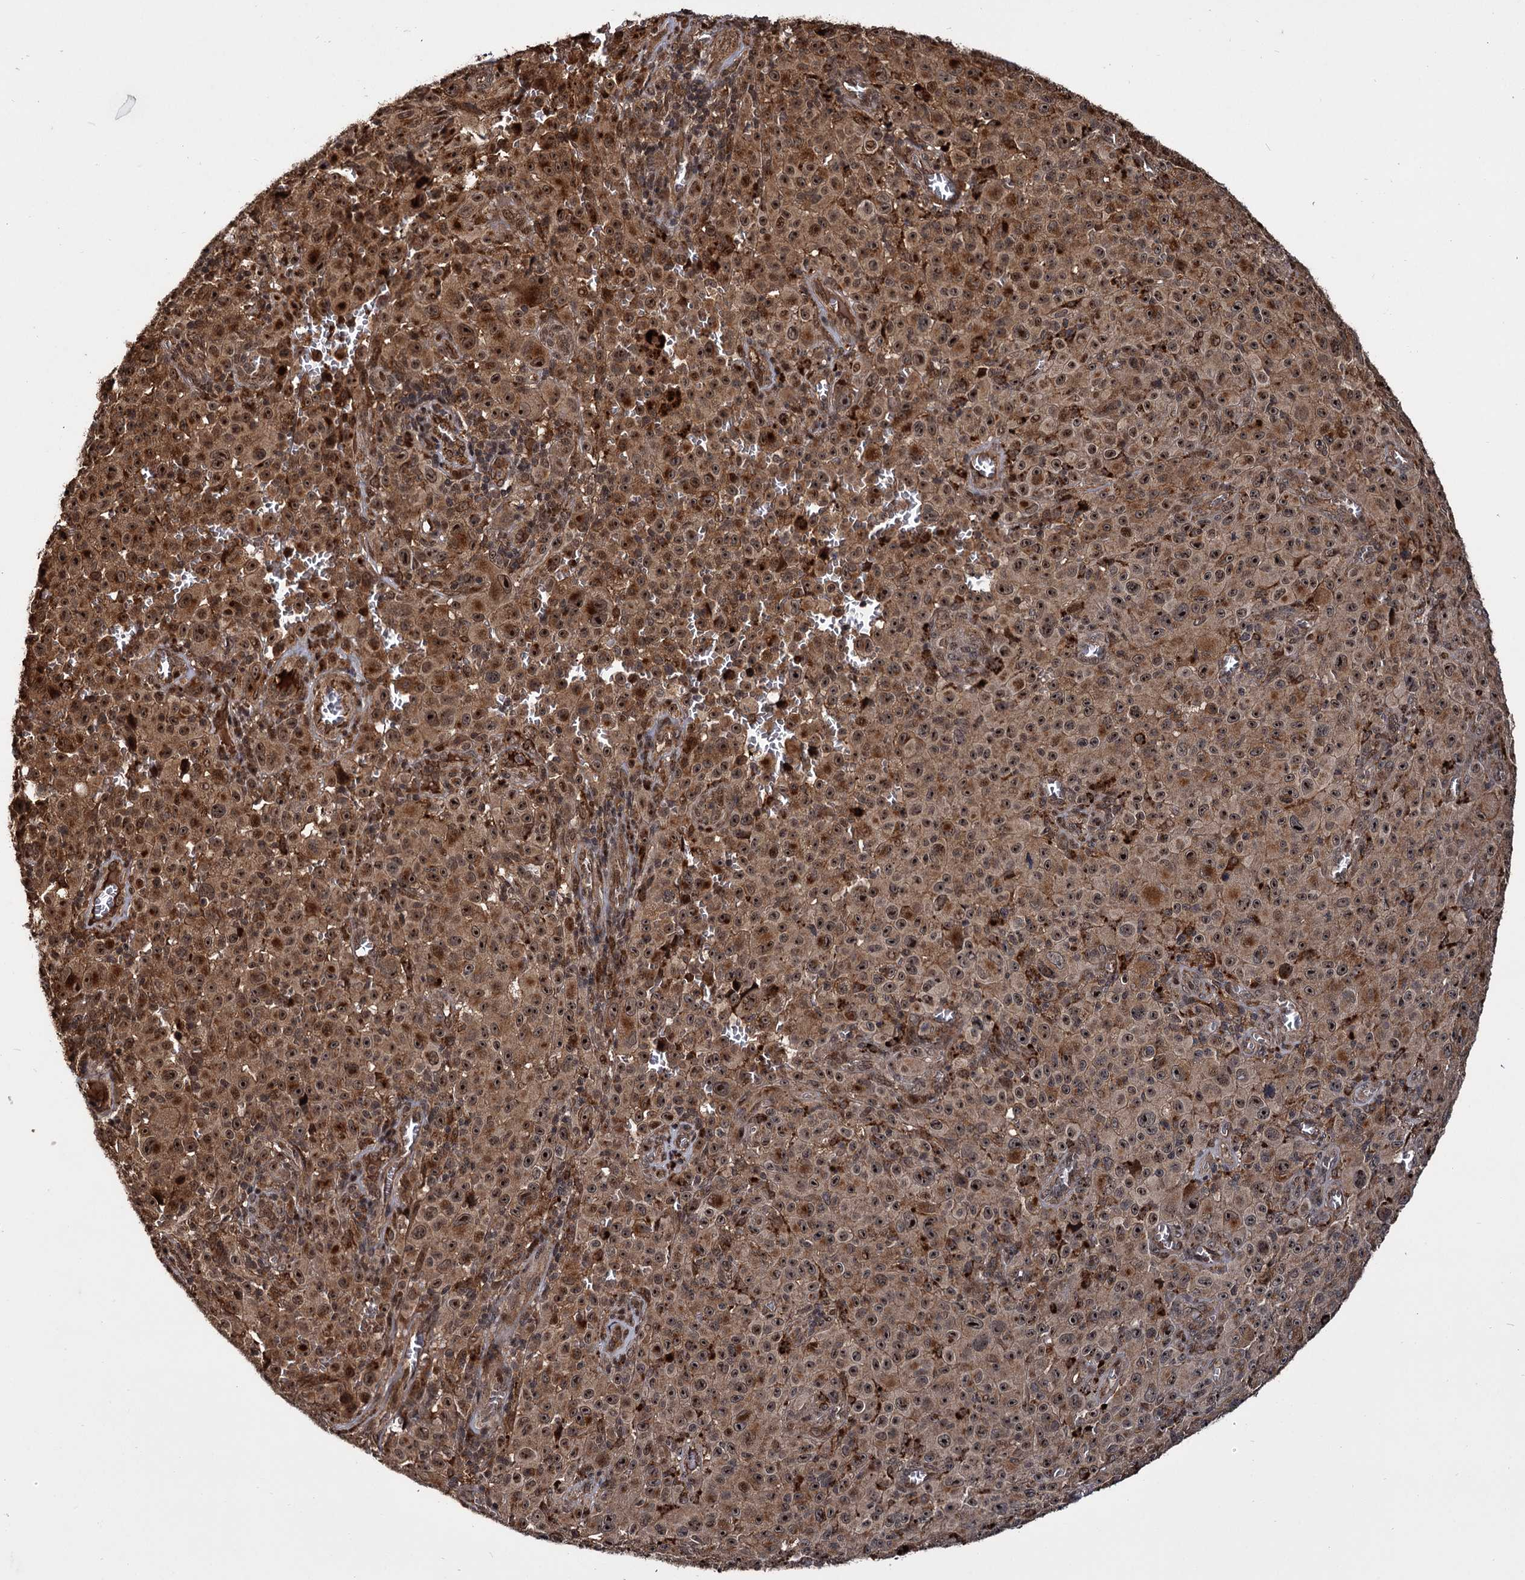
{"staining": {"intensity": "moderate", "quantity": ">75%", "location": "cytoplasmic/membranous,nuclear"}, "tissue": "melanoma", "cell_type": "Tumor cells", "image_type": "cancer", "snomed": [{"axis": "morphology", "description": "Malignant melanoma, NOS"}, {"axis": "topography", "description": "Skin"}], "caption": "Protein staining of malignant melanoma tissue displays moderate cytoplasmic/membranous and nuclear positivity in about >75% of tumor cells. Using DAB (brown) and hematoxylin (blue) stains, captured at high magnification using brightfield microscopy.", "gene": "CEP192", "patient": {"sex": "female", "age": 82}}